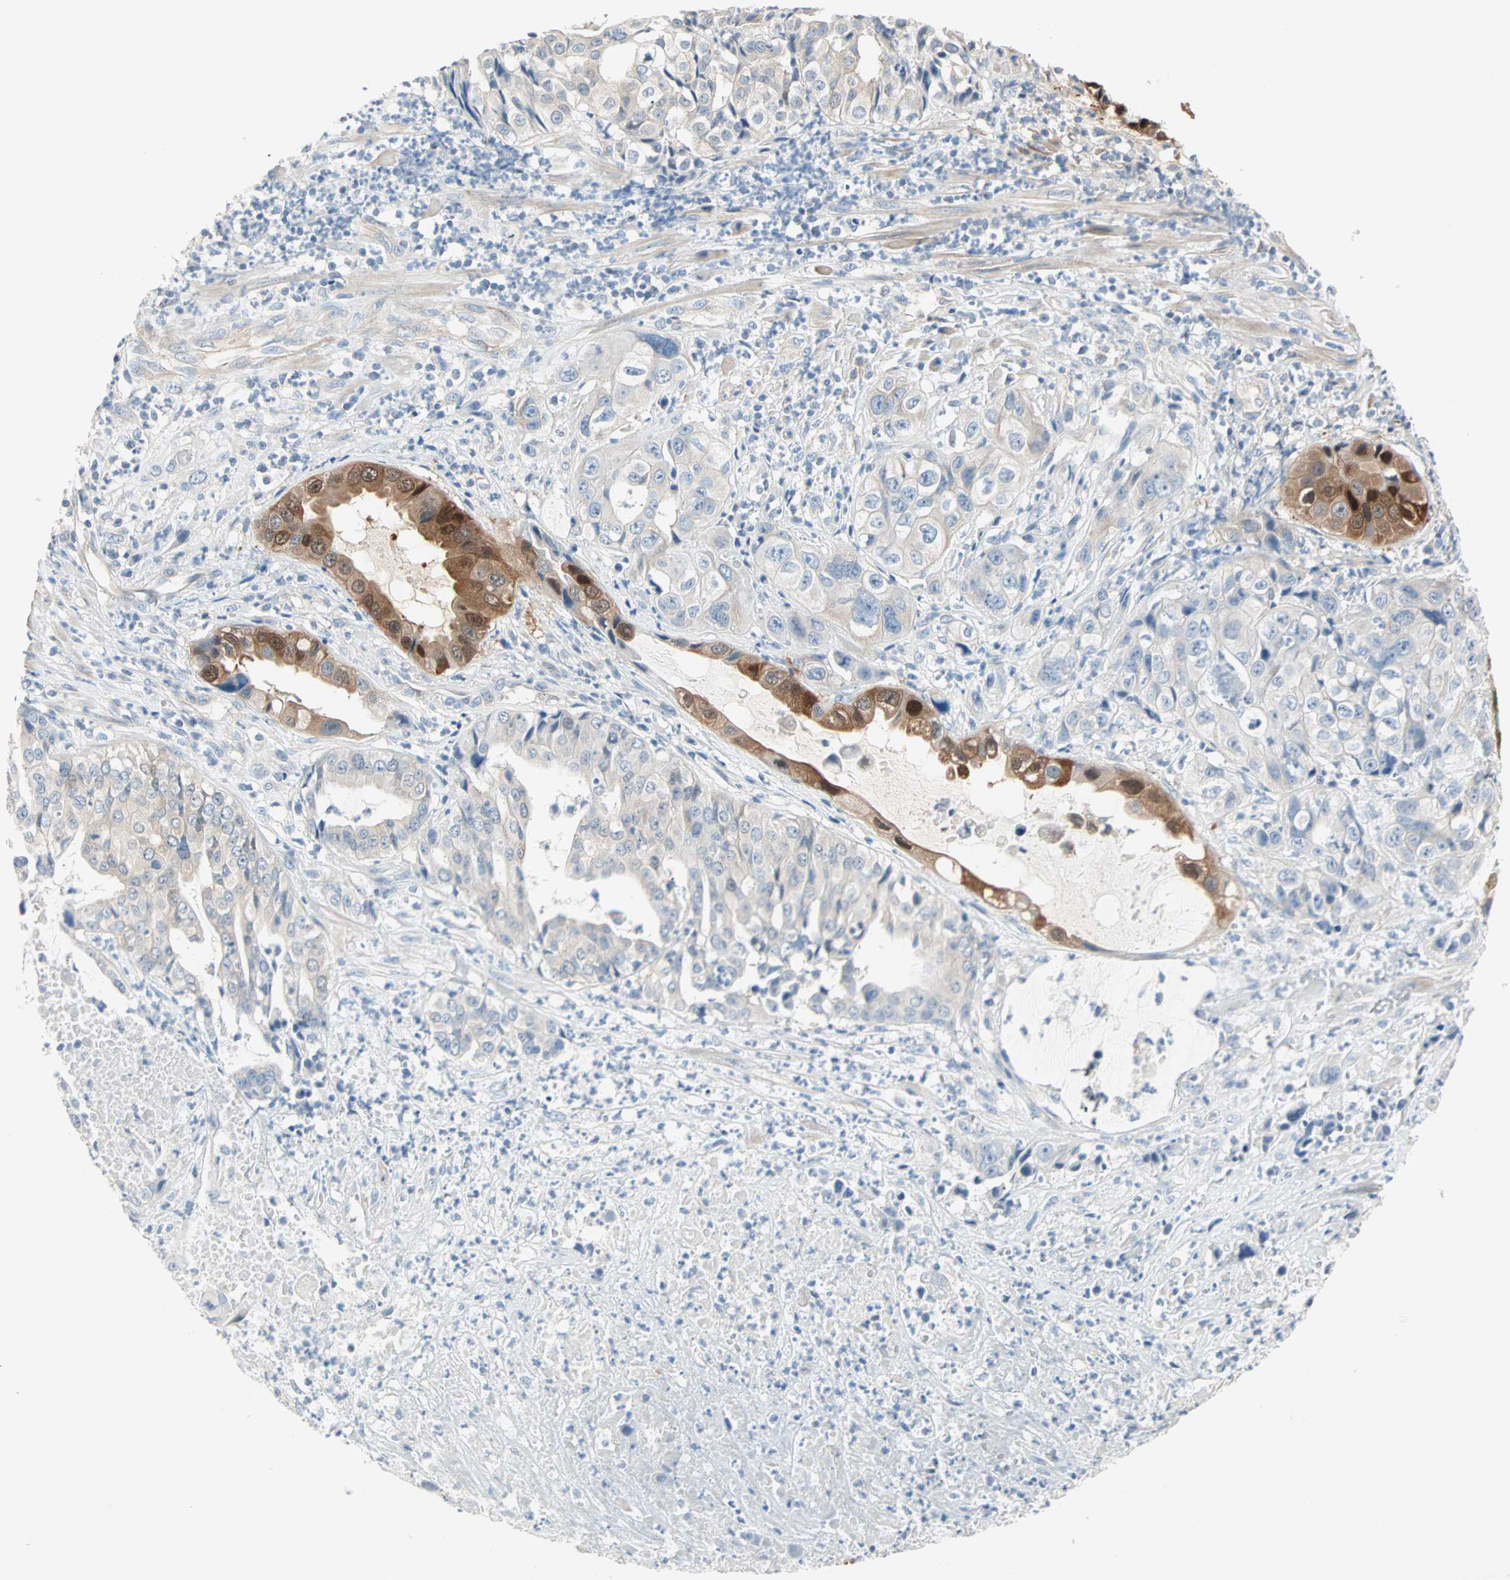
{"staining": {"intensity": "strong", "quantity": "<25%", "location": "cytoplasmic/membranous,nuclear"}, "tissue": "liver cancer", "cell_type": "Tumor cells", "image_type": "cancer", "snomed": [{"axis": "morphology", "description": "Cholangiocarcinoma"}, {"axis": "topography", "description": "Liver"}], "caption": "High-power microscopy captured an IHC image of liver cancer (cholangiocarcinoma), revealing strong cytoplasmic/membranous and nuclear positivity in about <25% of tumor cells.", "gene": "SULT1C2", "patient": {"sex": "female", "age": 61}}